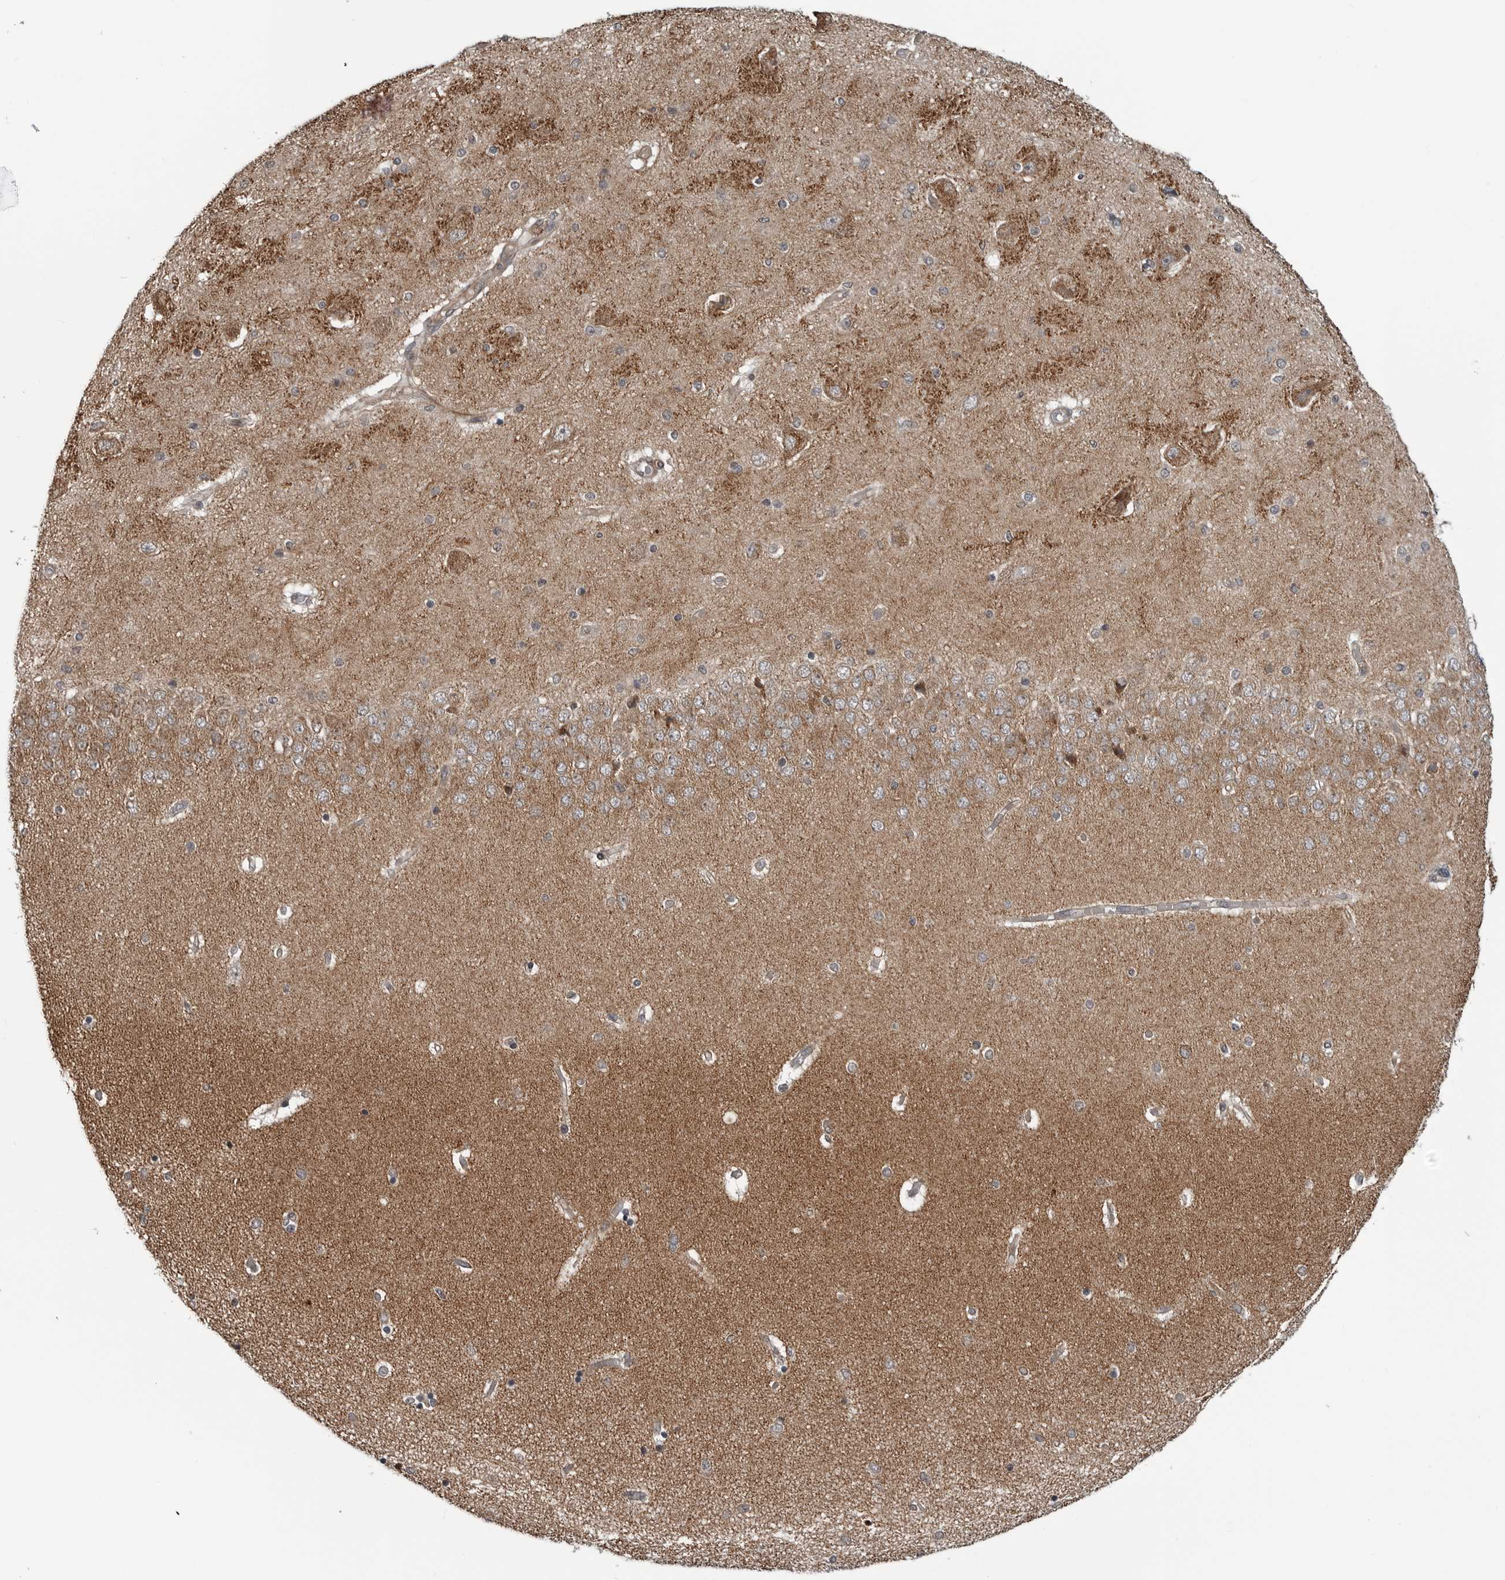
{"staining": {"intensity": "weak", "quantity": "<25%", "location": "cytoplasmic/membranous"}, "tissue": "hippocampus", "cell_type": "Glial cells", "image_type": "normal", "snomed": [{"axis": "morphology", "description": "Normal tissue, NOS"}, {"axis": "topography", "description": "Hippocampus"}], "caption": "High power microscopy micrograph of an IHC image of unremarkable hippocampus, revealing no significant expression in glial cells. (DAB immunohistochemistry (IHC) with hematoxylin counter stain).", "gene": "FAAP100", "patient": {"sex": "female", "age": 54}}